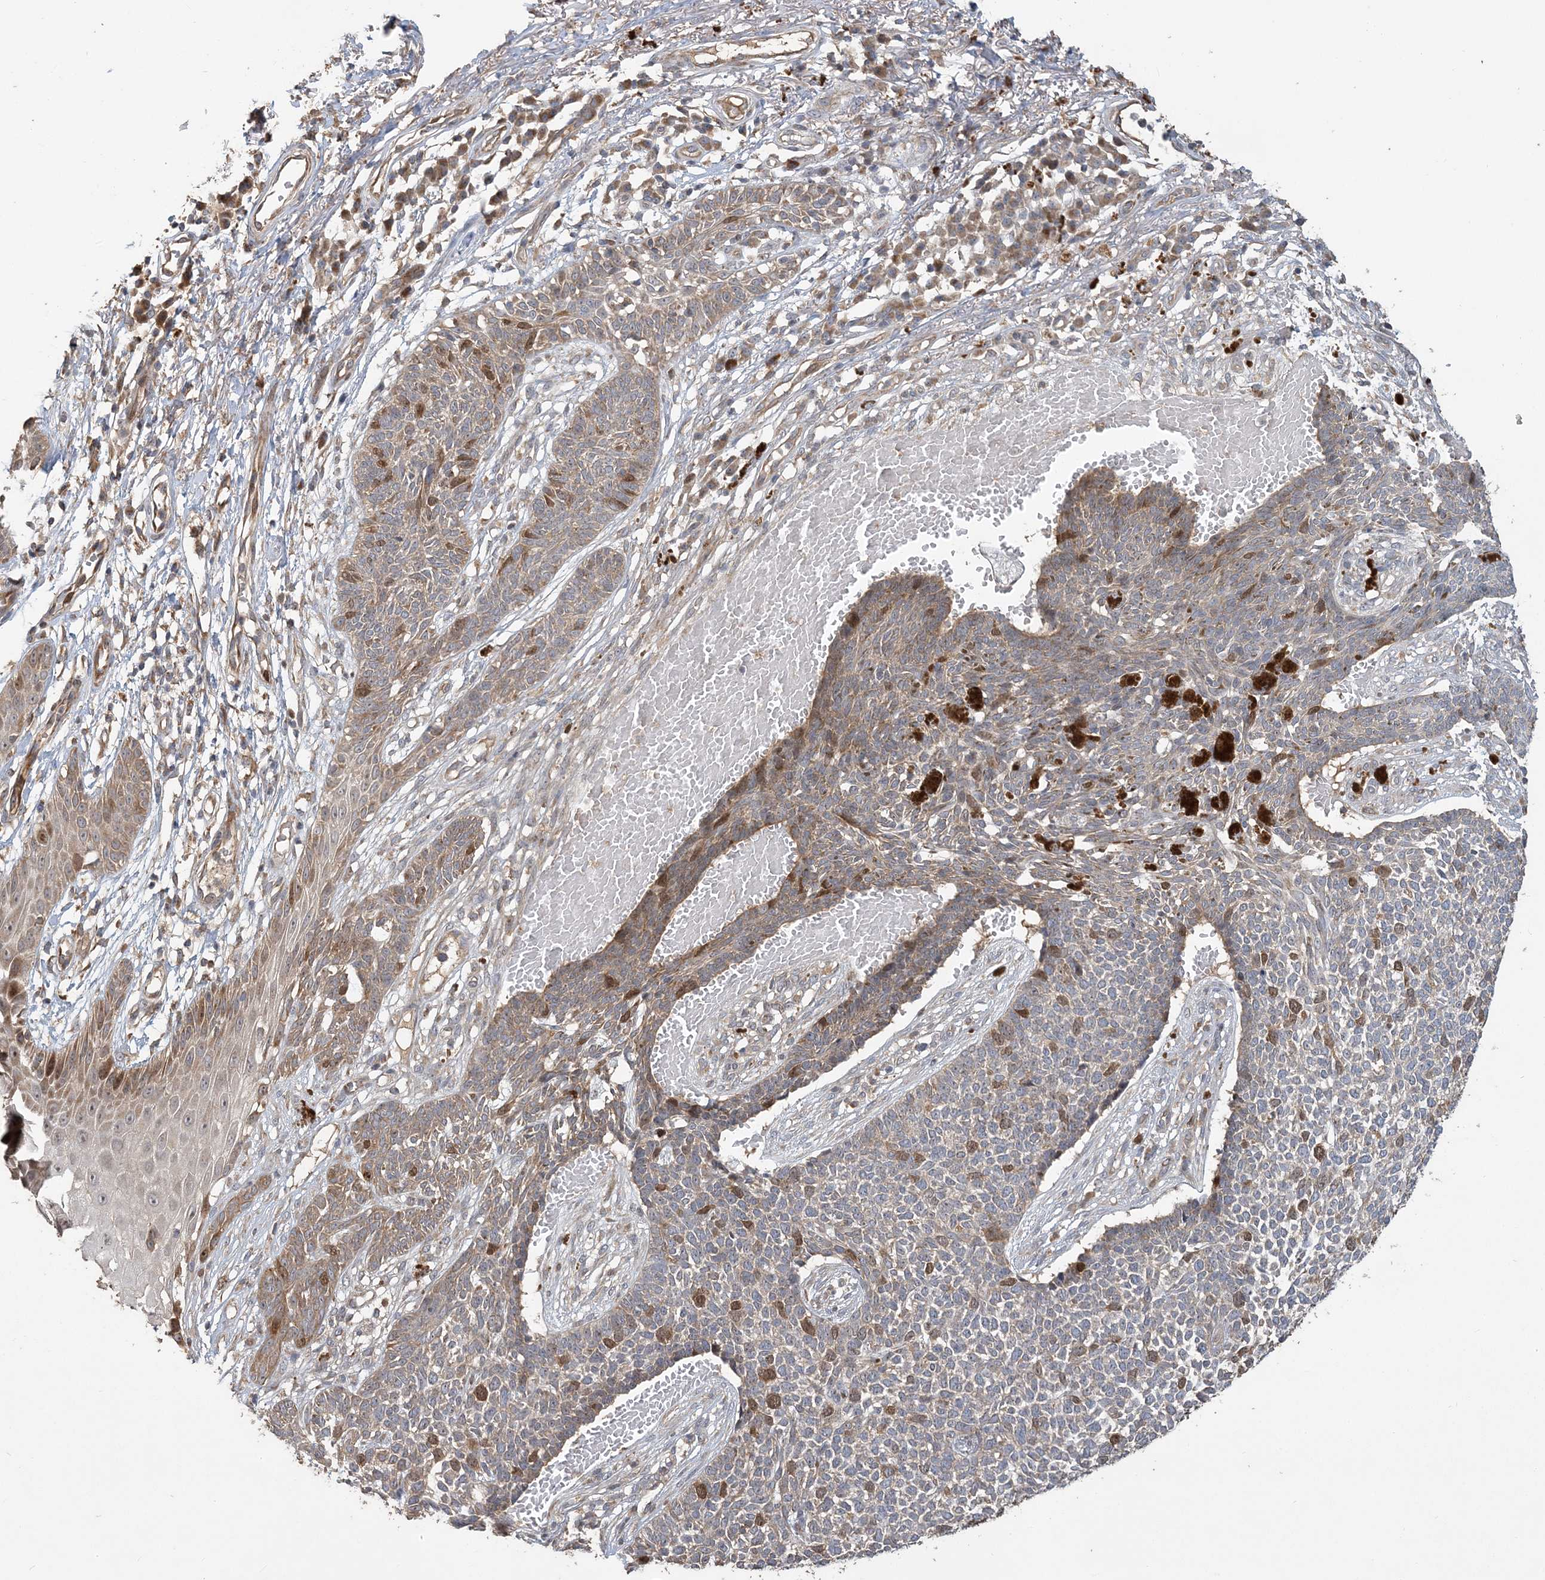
{"staining": {"intensity": "moderate", "quantity": "<25%", "location": "cytoplasmic/membranous,nuclear"}, "tissue": "skin cancer", "cell_type": "Tumor cells", "image_type": "cancer", "snomed": [{"axis": "morphology", "description": "Basal cell carcinoma"}, {"axis": "topography", "description": "Skin"}], "caption": "Immunohistochemistry (IHC) (DAB) staining of skin cancer (basal cell carcinoma) exhibits moderate cytoplasmic/membranous and nuclear protein staining in about <25% of tumor cells.", "gene": "TRAIP", "patient": {"sex": "female", "age": 84}}